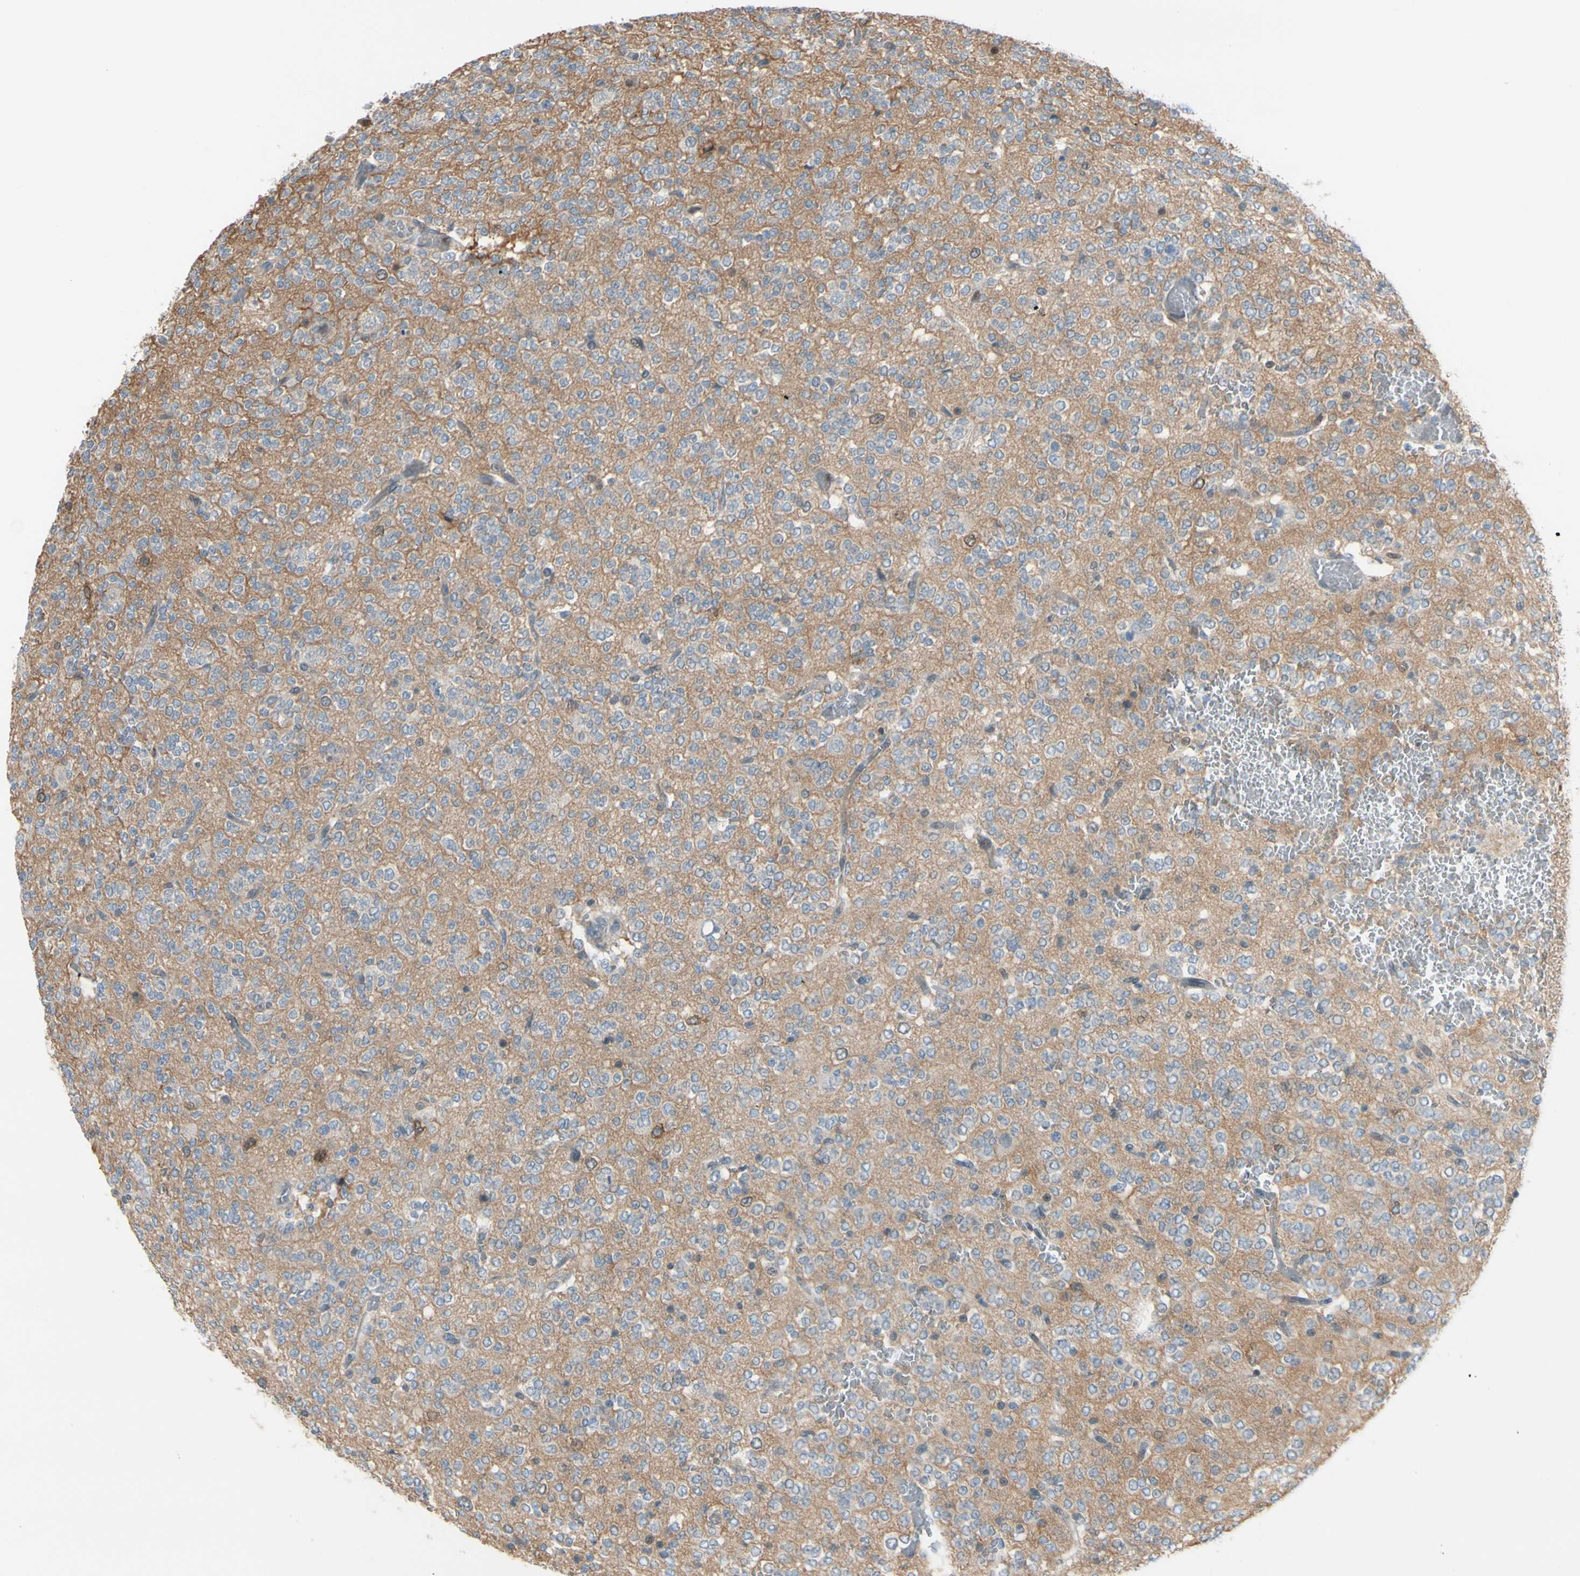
{"staining": {"intensity": "negative", "quantity": "none", "location": "none"}, "tissue": "glioma", "cell_type": "Tumor cells", "image_type": "cancer", "snomed": [{"axis": "morphology", "description": "Glioma, malignant, Low grade"}, {"axis": "topography", "description": "Brain"}], "caption": "Immunohistochemistry (IHC) photomicrograph of neoplastic tissue: glioma stained with DAB (3,3'-diaminobenzidine) reveals no significant protein staining in tumor cells.", "gene": "PTTG1", "patient": {"sex": "male", "age": 38}}